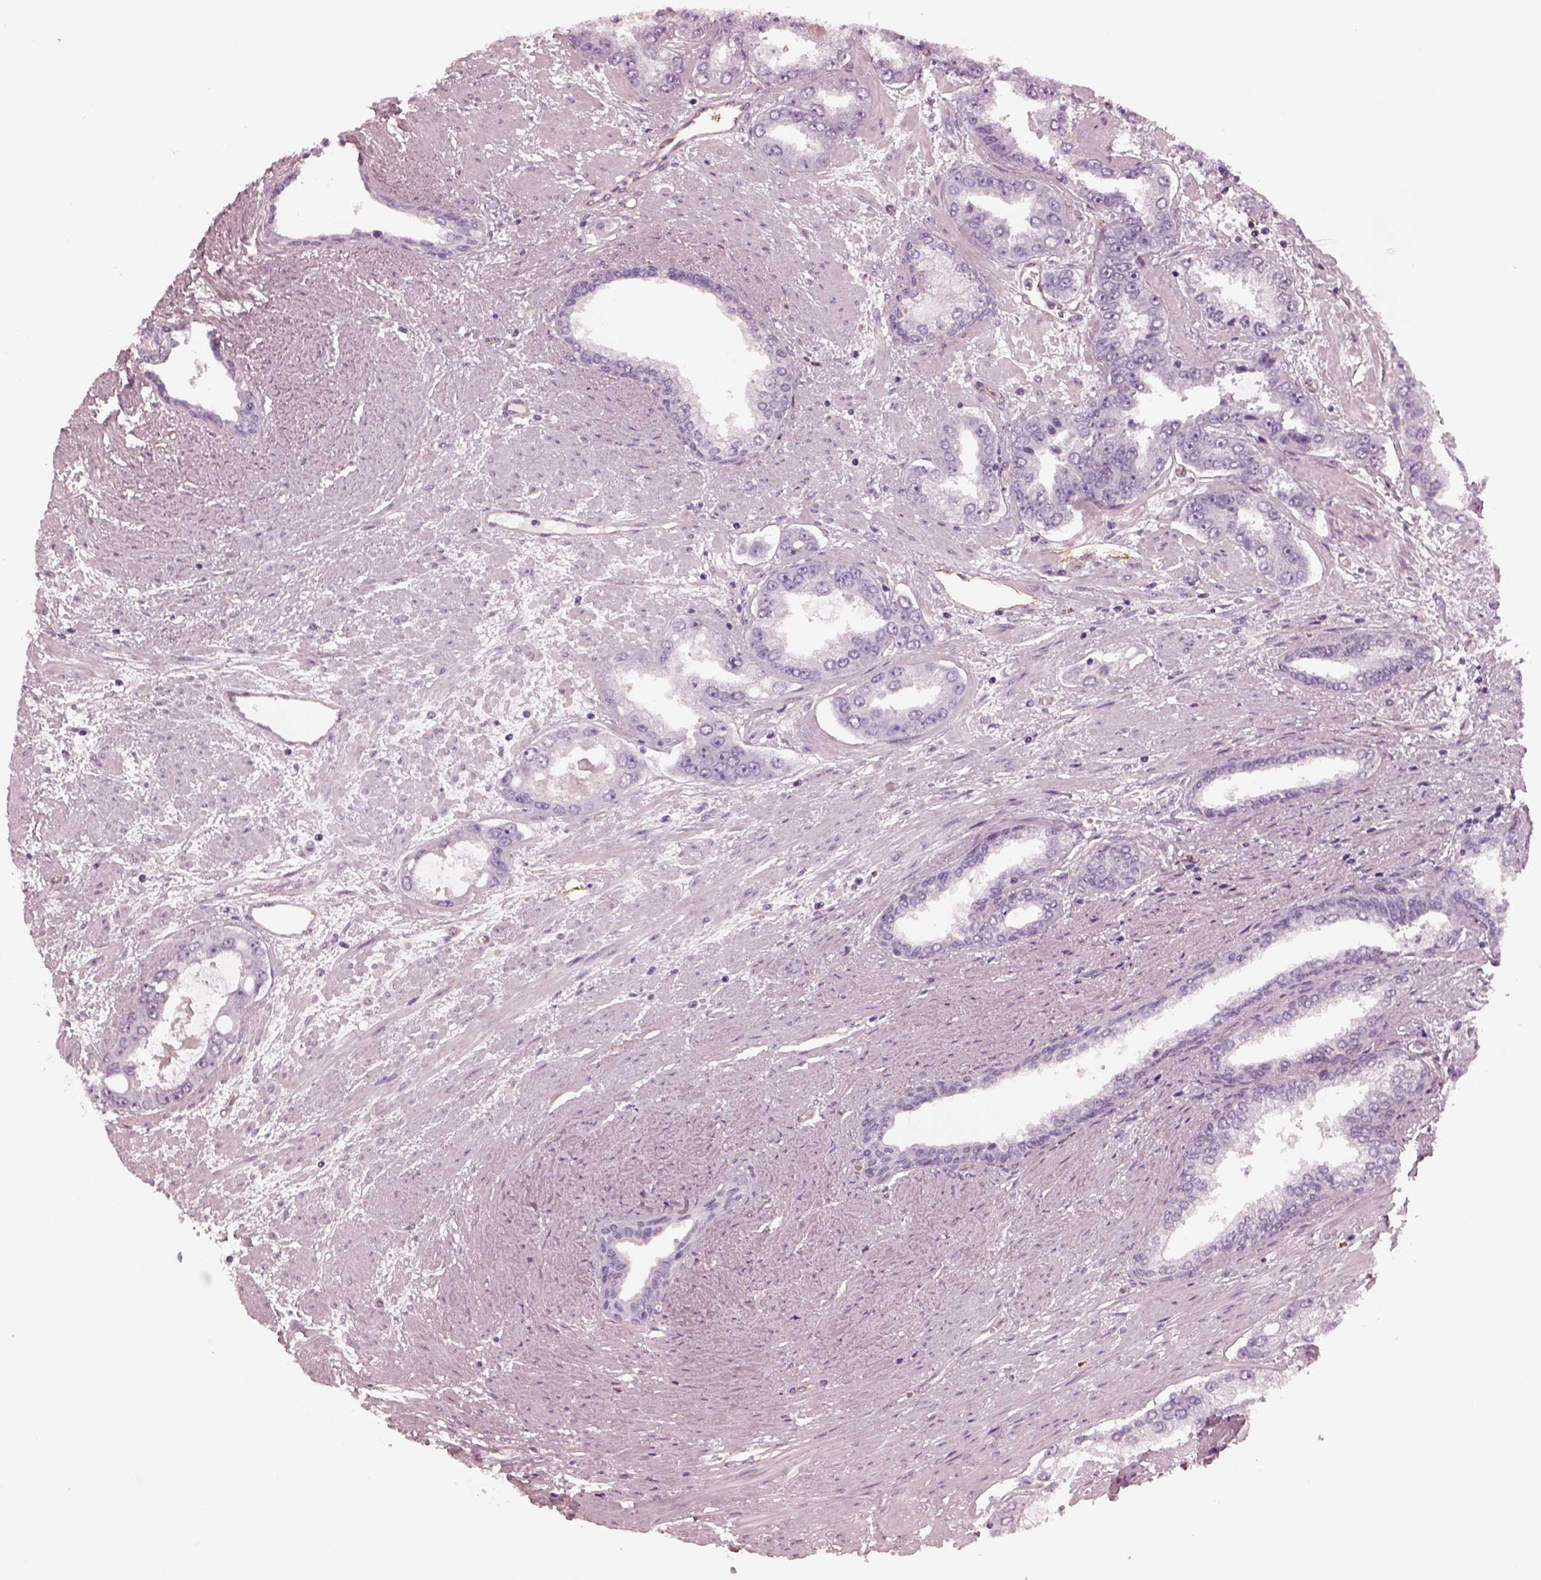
{"staining": {"intensity": "negative", "quantity": "none", "location": "none"}, "tissue": "prostate cancer", "cell_type": "Tumor cells", "image_type": "cancer", "snomed": [{"axis": "morphology", "description": "Adenocarcinoma, Low grade"}, {"axis": "topography", "description": "Prostate"}], "caption": "Immunohistochemistry (IHC) photomicrograph of prostate cancer stained for a protein (brown), which shows no positivity in tumor cells.", "gene": "EIF4E1B", "patient": {"sex": "male", "age": 60}}